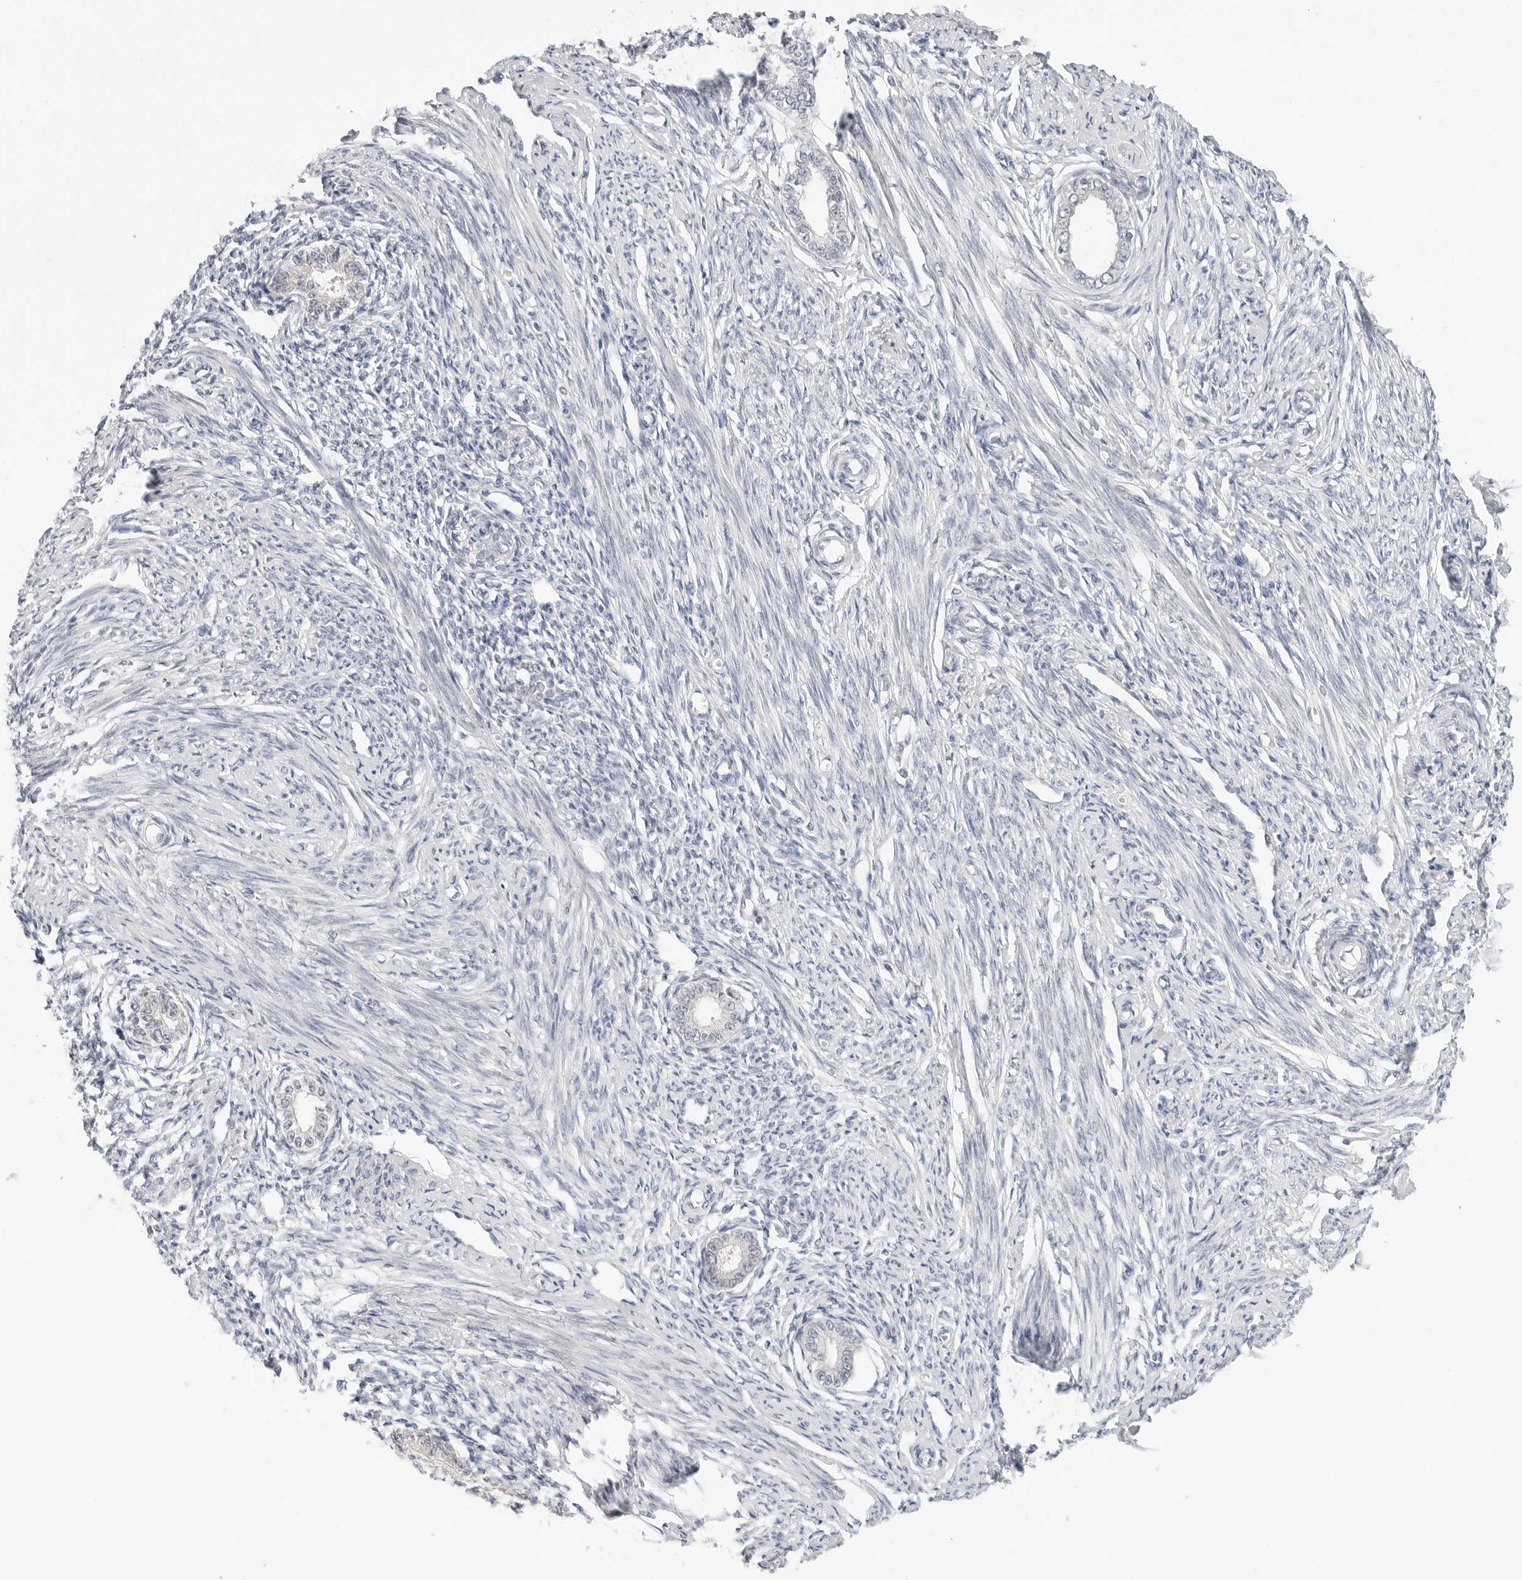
{"staining": {"intensity": "negative", "quantity": "none", "location": "none"}, "tissue": "endometrium", "cell_type": "Cells in endometrial stroma", "image_type": "normal", "snomed": [{"axis": "morphology", "description": "Normal tissue, NOS"}, {"axis": "topography", "description": "Endometrium"}], "caption": "The image displays no staining of cells in endometrial stroma in unremarkable endometrium.", "gene": "TSEN2", "patient": {"sex": "female", "age": 56}}